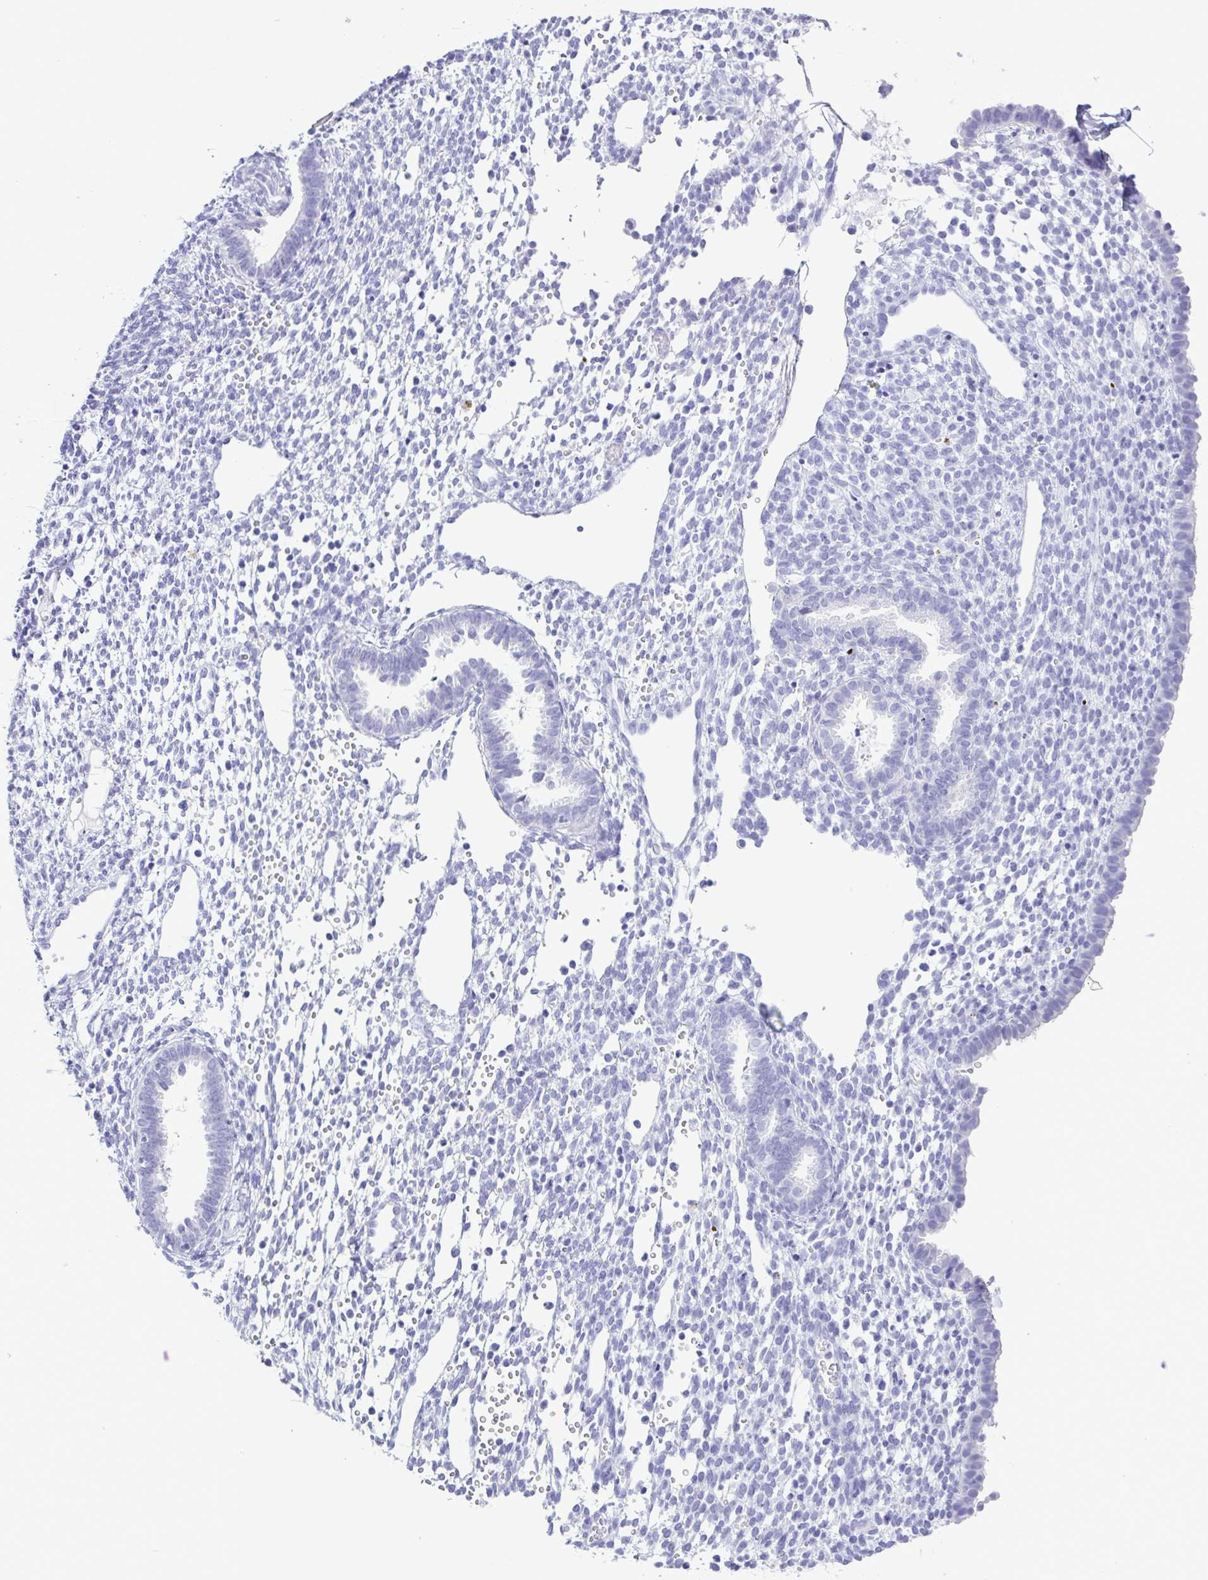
{"staining": {"intensity": "negative", "quantity": "none", "location": "none"}, "tissue": "endometrium", "cell_type": "Cells in endometrial stroma", "image_type": "normal", "snomed": [{"axis": "morphology", "description": "Normal tissue, NOS"}, {"axis": "topography", "description": "Endometrium"}], "caption": "Immunohistochemistry (IHC) image of normal endometrium: human endometrium stained with DAB (3,3'-diaminobenzidine) reveals no significant protein staining in cells in endometrial stroma.", "gene": "CASP14", "patient": {"sex": "female", "age": 36}}